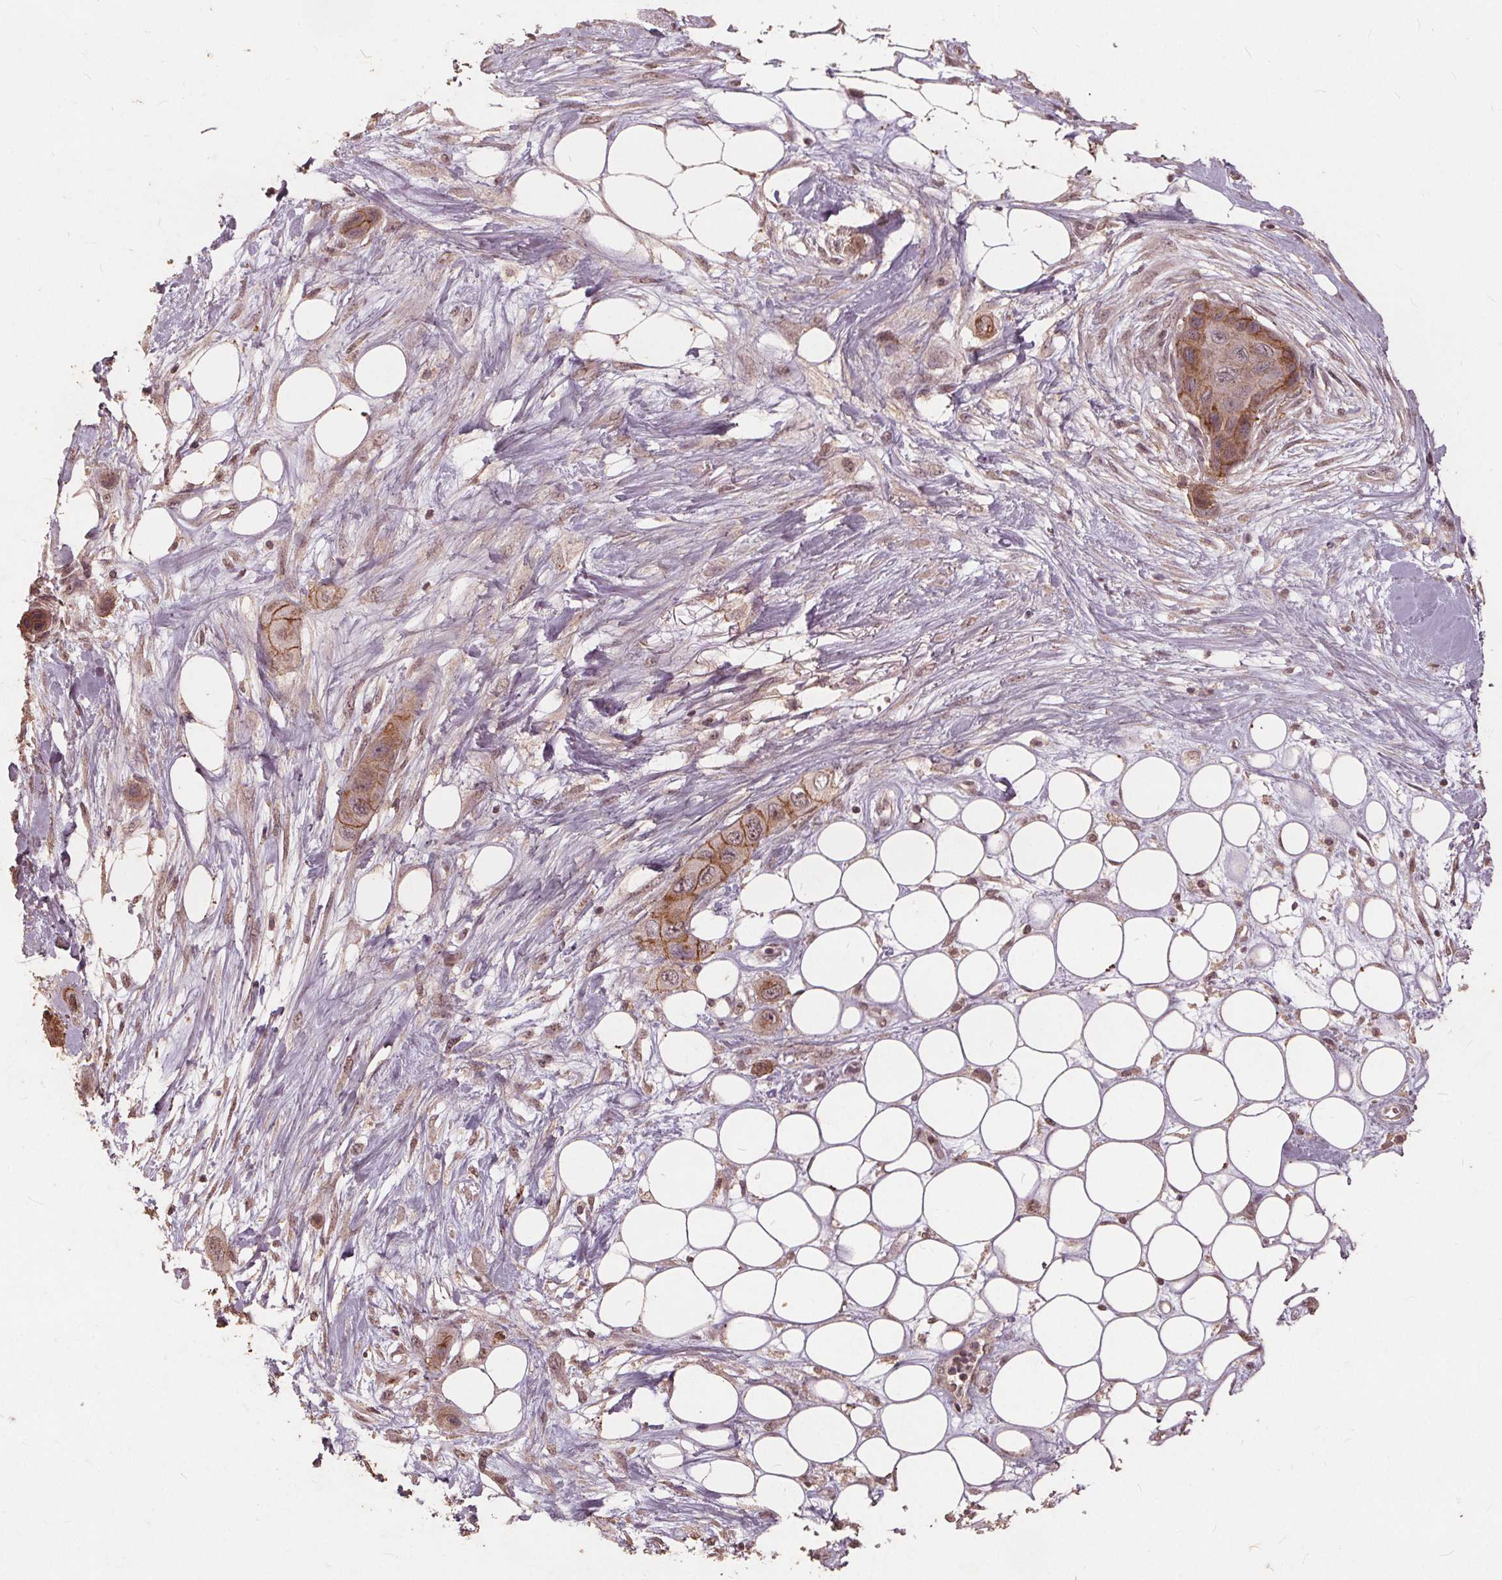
{"staining": {"intensity": "moderate", "quantity": ">75%", "location": "cytoplasmic/membranous,nuclear"}, "tissue": "skin cancer", "cell_type": "Tumor cells", "image_type": "cancer", "snomed": [{"axis": "morphology", "description": "Squamous cell carcinoma, NOS"}, {"axis": "topography", "description": "Skin"}], "caption": "Protein staining reveals moderate cytoplasmic/membranous and nuclear expression in about >75% of tumor cells in squamous cell carcinoma (skin).", "gene": "DSG3", "patient": {"sex": "male", "age": 79}}